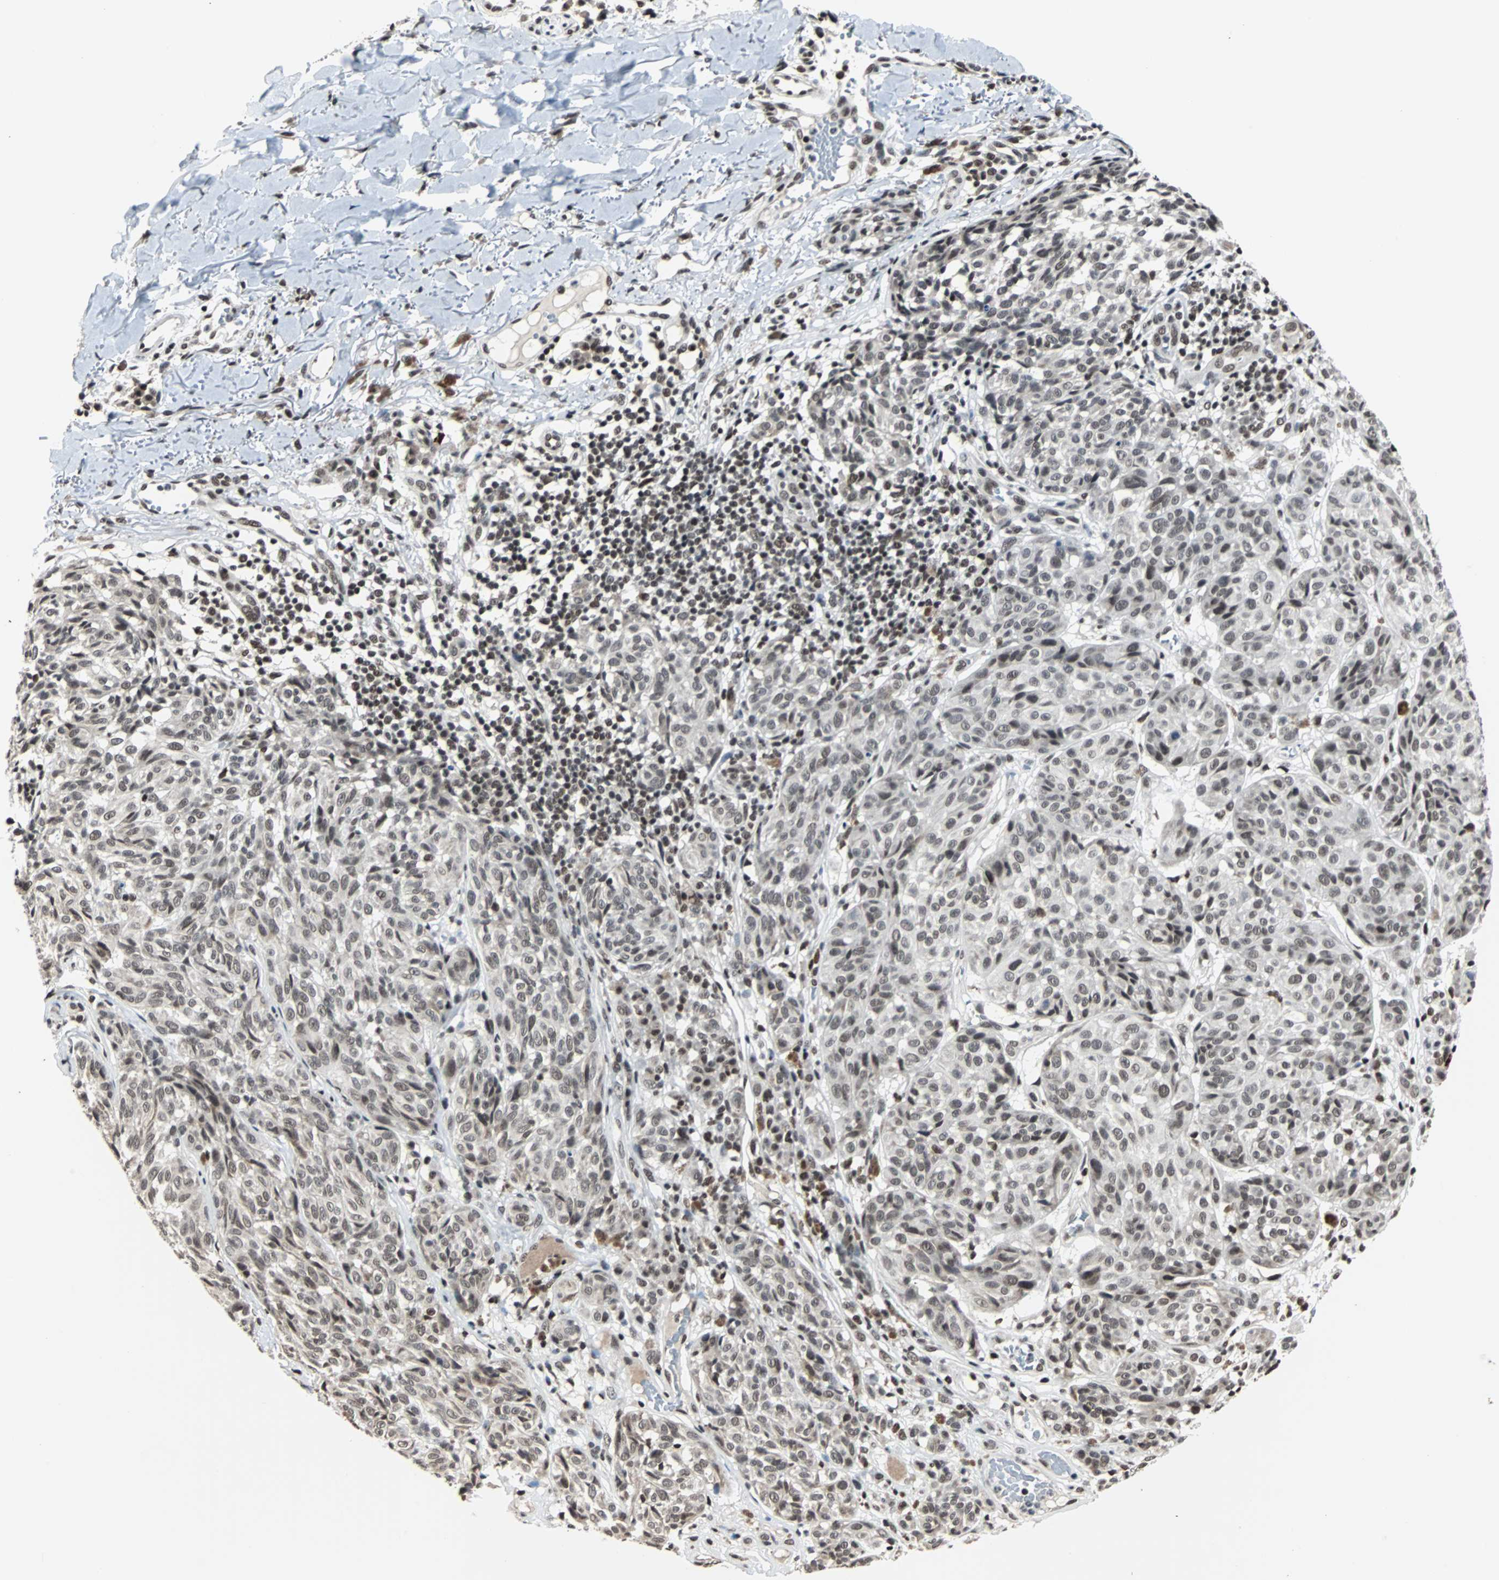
{"staining": {"intensity": "weak", "quantity": ">75%", "location": "nuclear"}, "tissue": "melanoma", "cell_type": "Tumor cells", "image_type": "cancer", "snomed": [{"axis": "morphology", "description": "Malignant melanoma, NOS"}, {"axis": "topography", "description": "Skin"}], "caption": "Malignant melanoma stained for a protein (brown) reveals weak nuclear positive staining in about >75% of tumor cells.", "gene": "TERF2IP", "patient": {"sex": "female", "age": 46}}